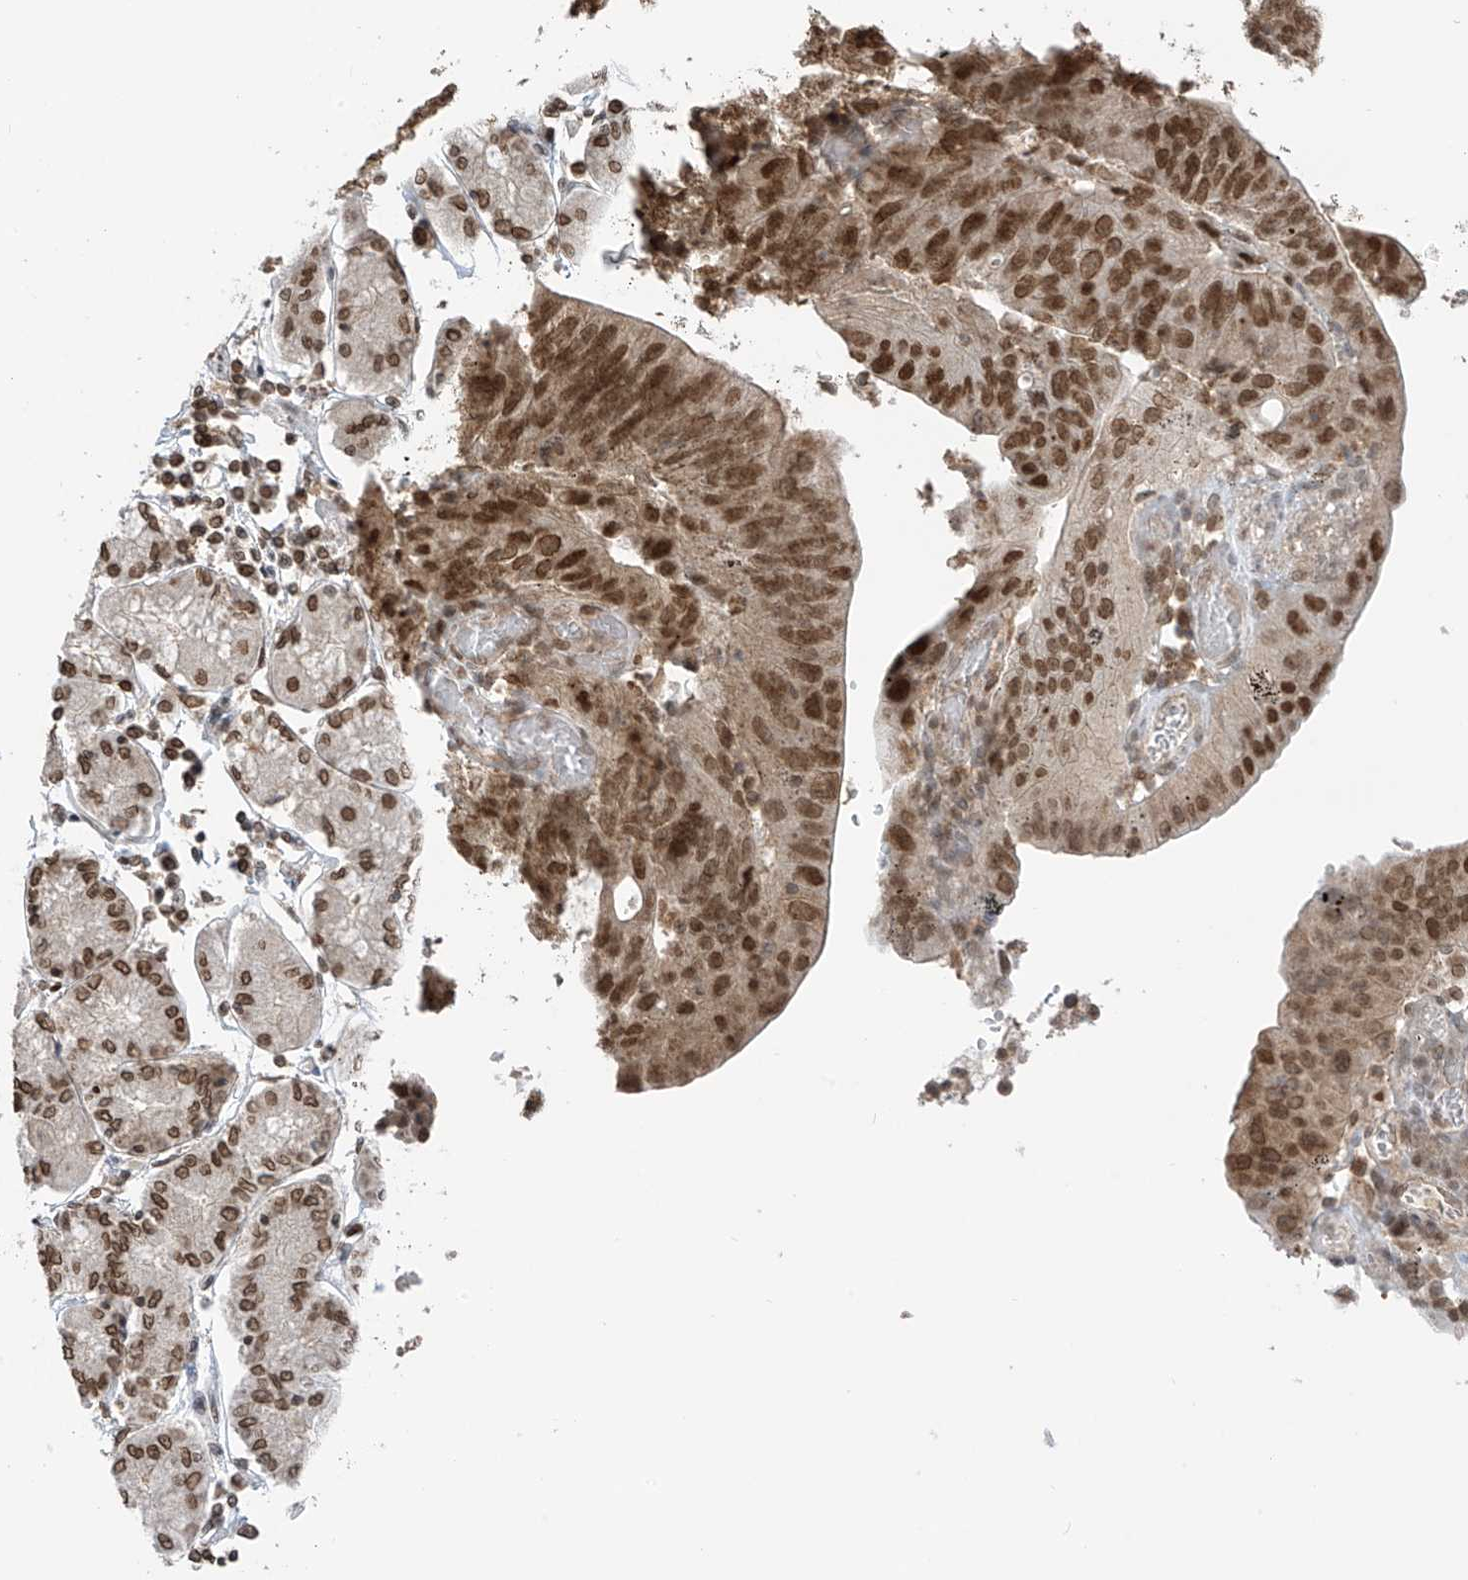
{"staining": {"intensity": "moderate", "quantity": ">75%", "location": "nuclear"}, "tissue": "stomach cancer", "cell_type": "Tumor cells", "image_type": "cancer", "snomed": [{"axis": "morphology", "description": "Adenocarcinoma, NOS"}, {"axis": "topography", "description": "Stomach"}], "caption": "Immunohistochemical staining of stomach adenocarcinoma demonstrates medium levels of moderate nuclear protein positivity in about >75% of tumor cells.", "gene": "KPNB1", "patient": {"sex": "female", "age": 59}}